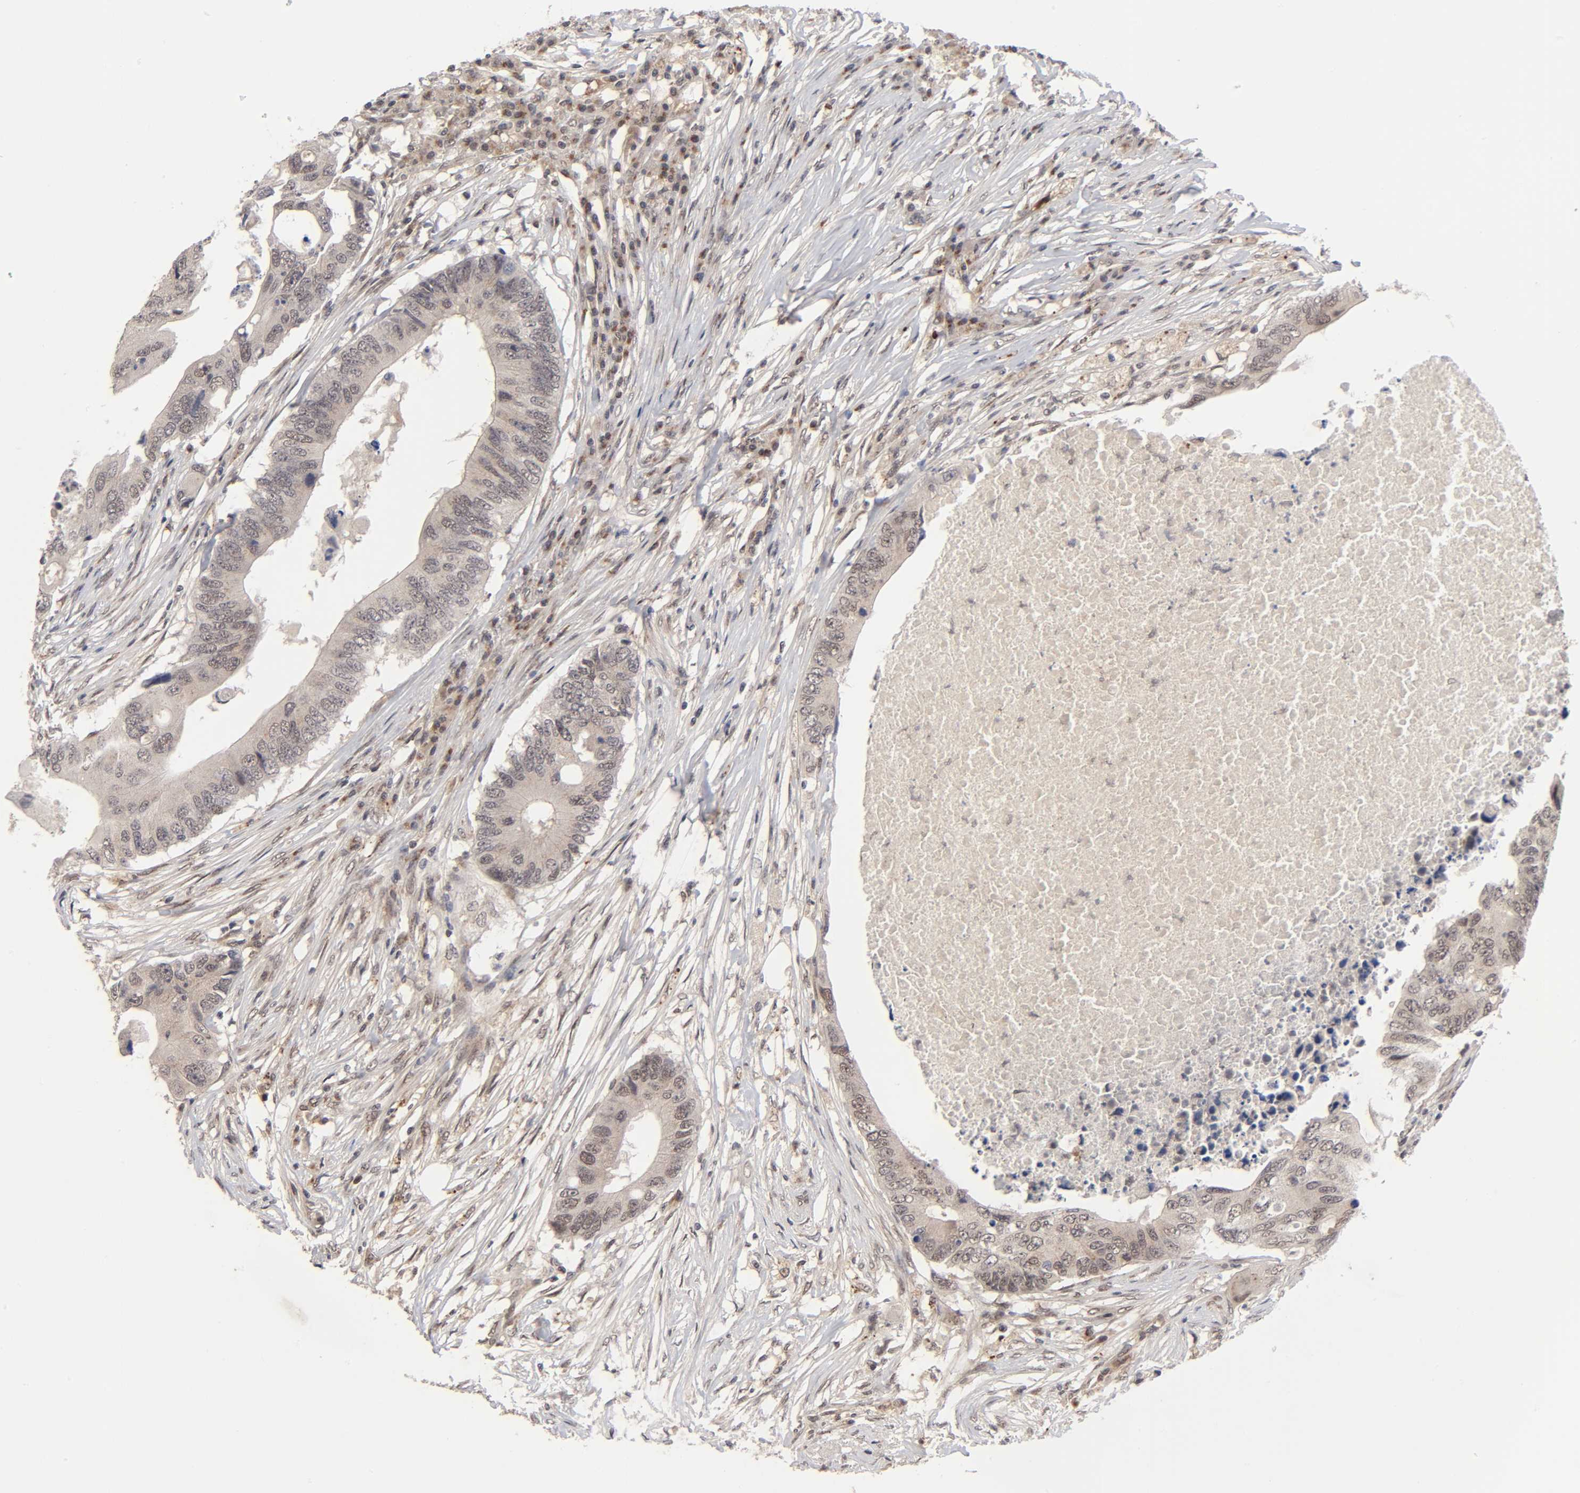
{"staining": {"intensity": "moderate", "quantity": "25%-75%", "location": "cytoplasmic/membranous,nuclear"}, "tissue": "colorectal cancer", "cell_type": "Tumor cells", "image_type": "cancer", "snomed": [{"axis": "morphology", "description": "Adenocarcinoma, NOS"}, {"axis": "topography", "description": "Colon"}], "caption": "Immunohistochemical staining of colorectal cancer (adenocarcinoma) reveals medium levels of moderate cytoplasmic/membranous and nuclear expression in approximately 25%-75% of tumor cells.", "gene": "EP300", "patient": {"sex": "male", "age": 71}}